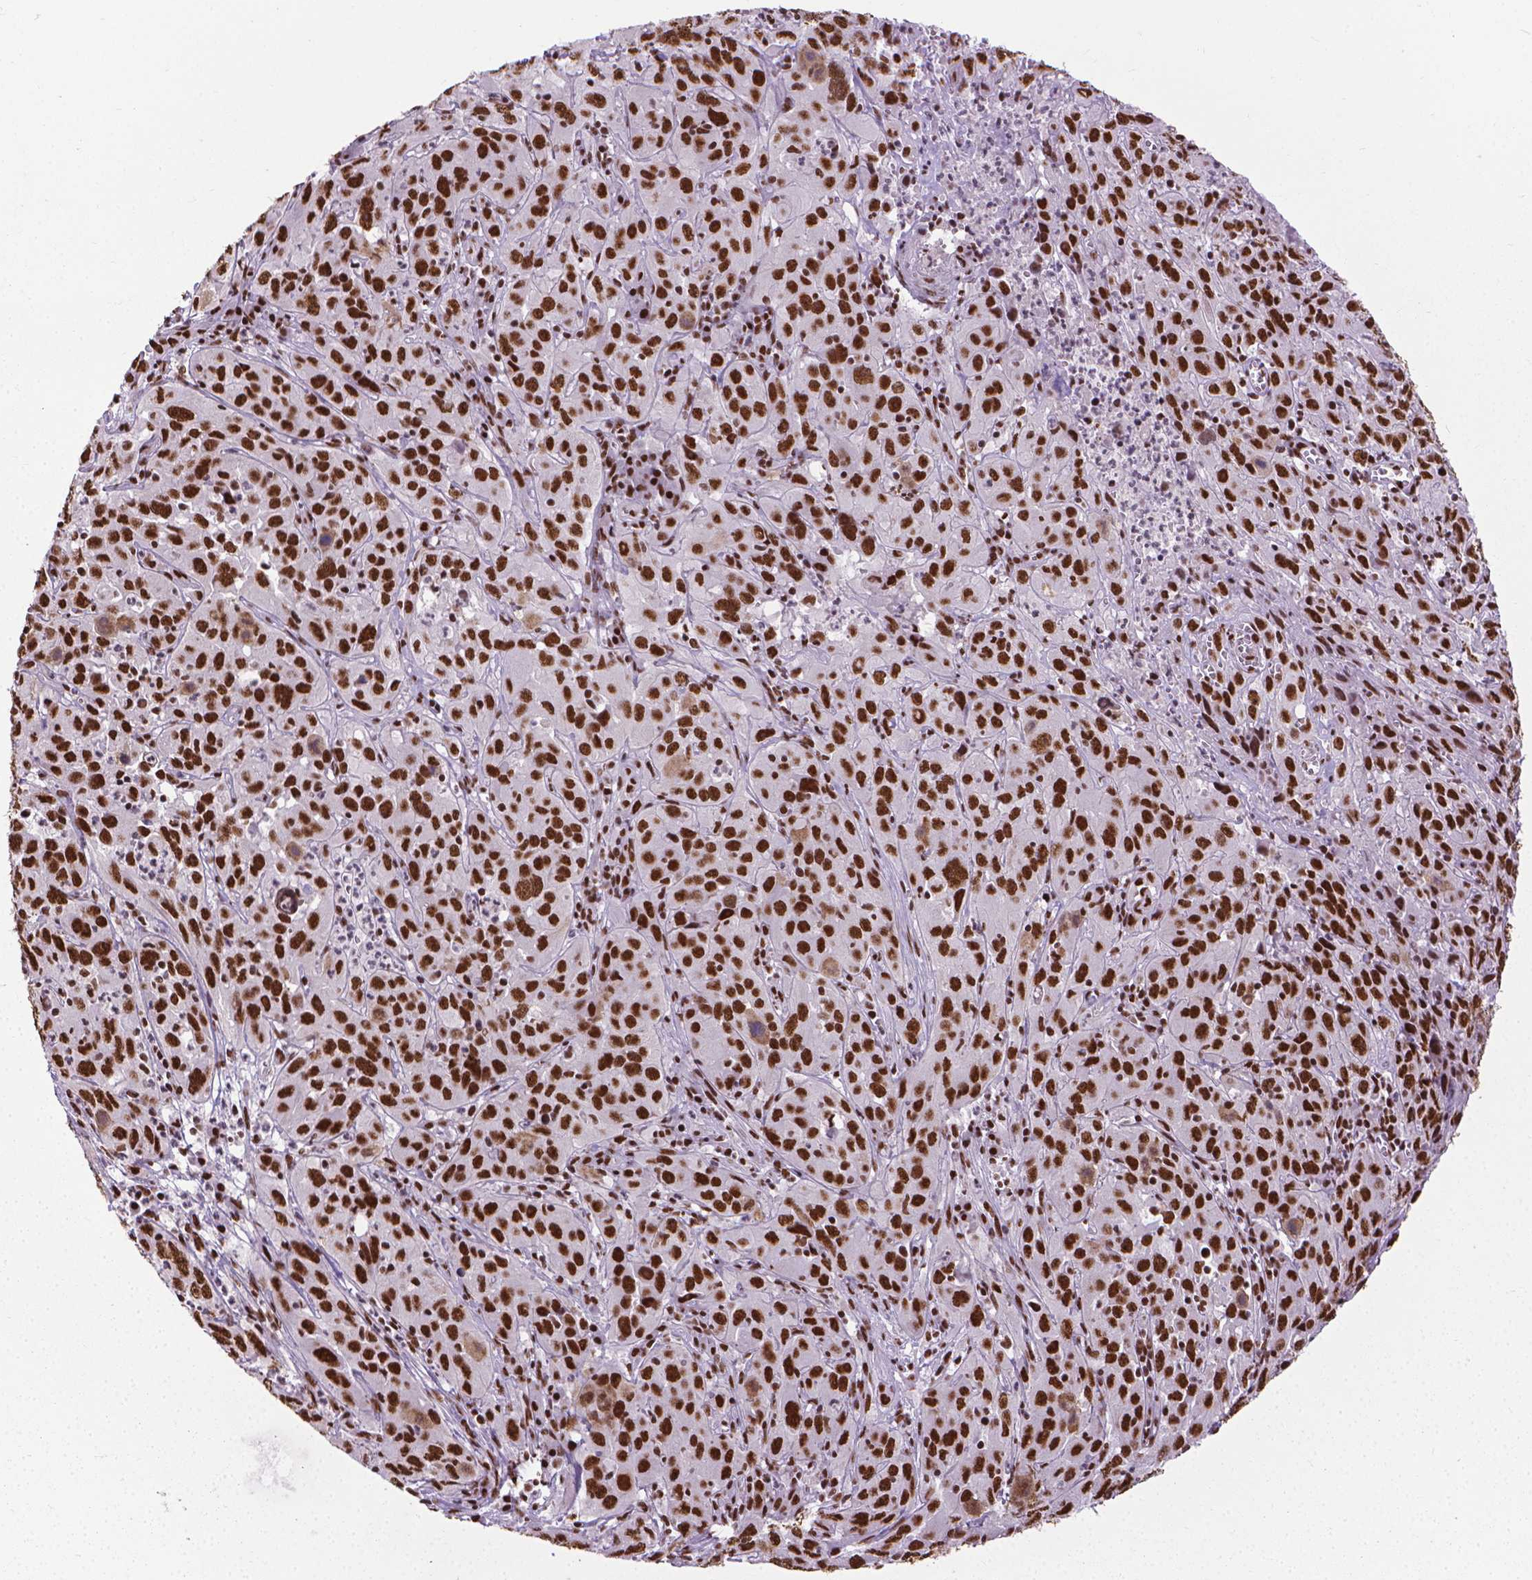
{"staining": {"intensity": "strong", "quantity": ">75%", "location": "nuclear"}, "tissue": "cervical cancer", "cell_type": "Tumor cells", "image_type": "cancer", "snomed": [{"axis": "morphology", "description": "Squamous cell carcinoma, NOS"}, {"axis": "topography", "description": "Cervix"}], "caption": "High-power microscopy captured an immunohistochemistry histopathology image of cervical squamous cell carcinoma, revealing strong nuclear expression in approximately >75% of tumor cells.", "gene": "AKAP8", "patient": {"sex": "female", "age": 32}}